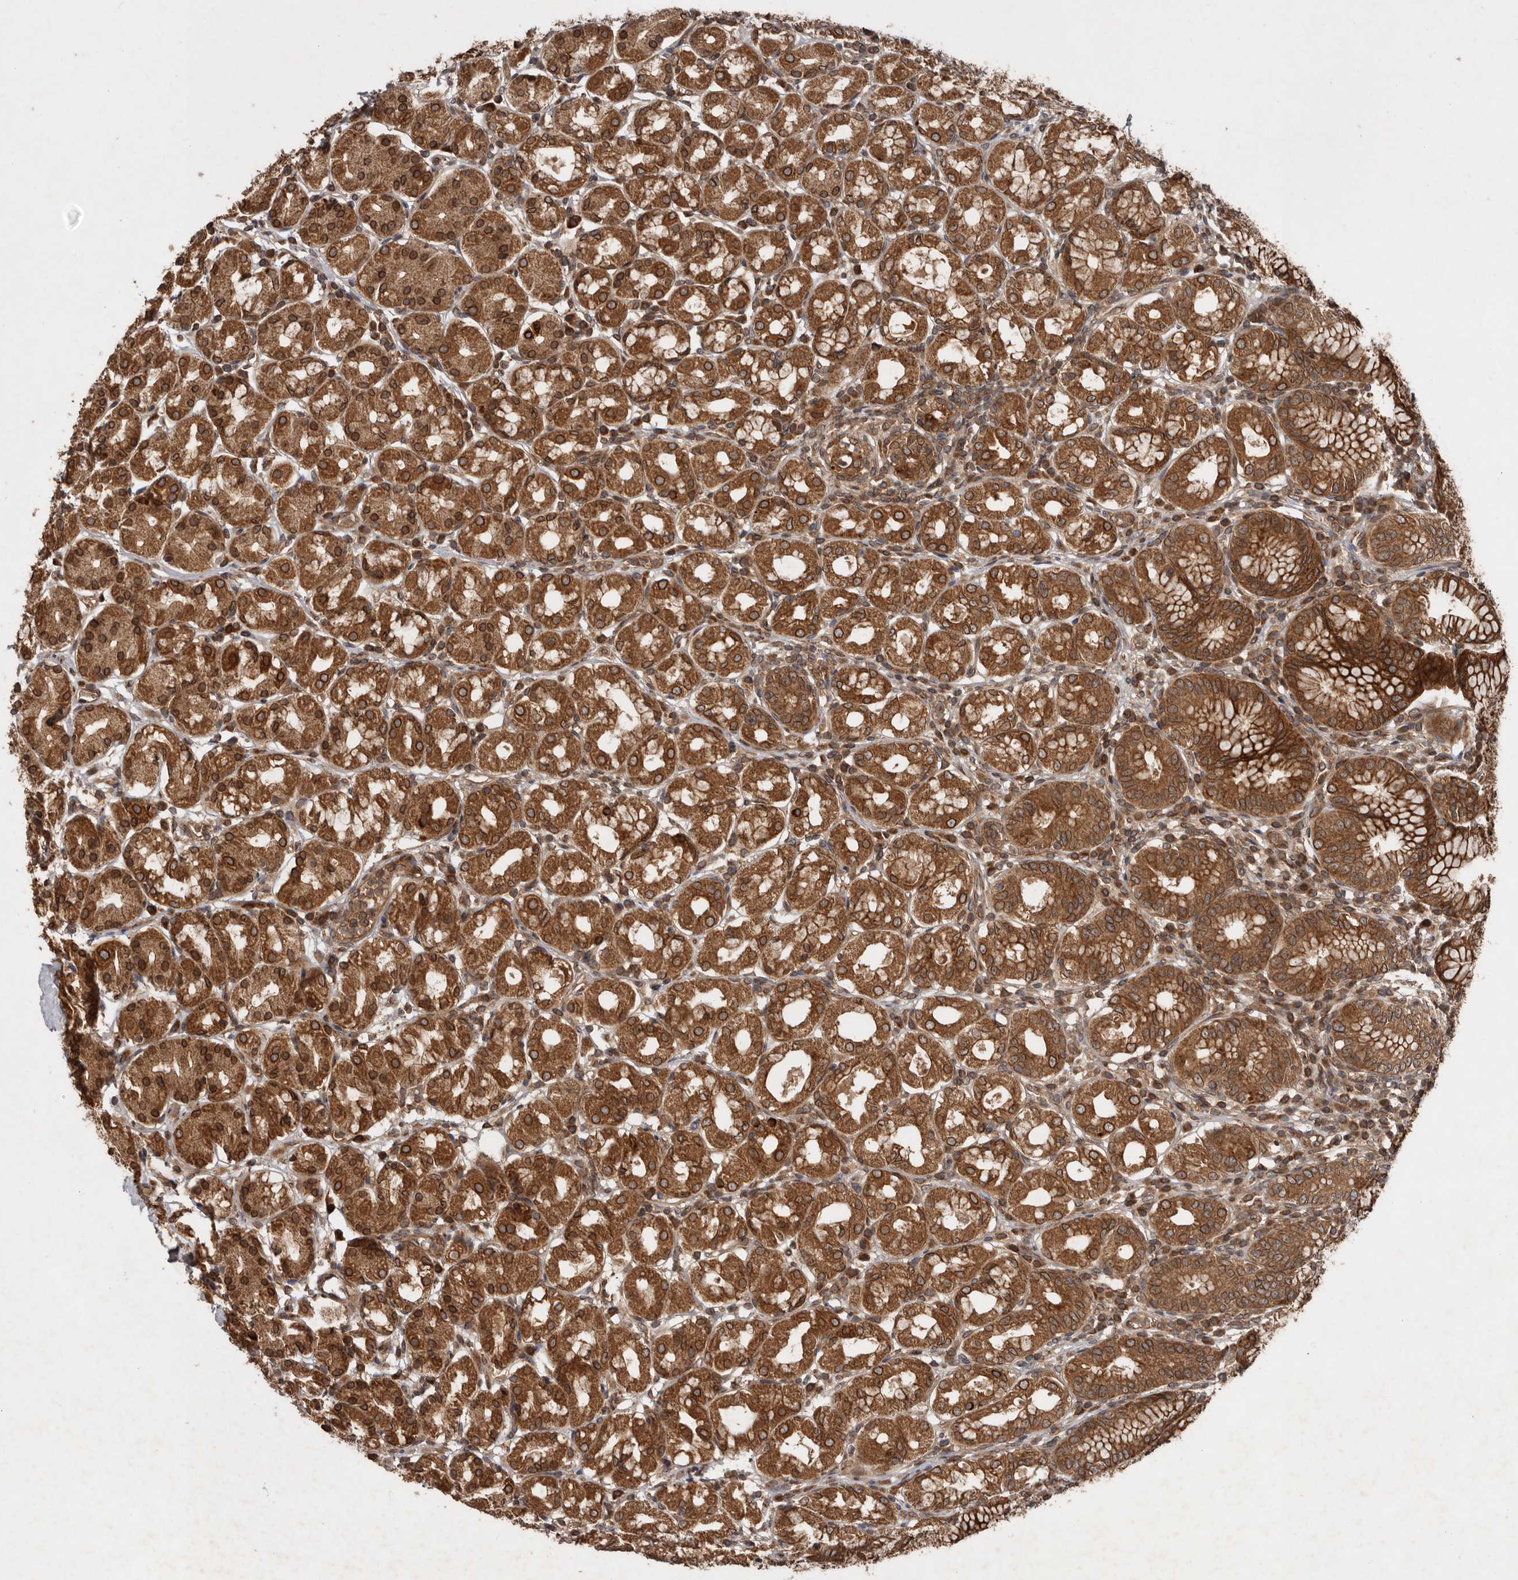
{"staining": {"intensity": "moderate", "quantity": ">75%", "location": "cytoplasmic/membranous,nuclear"}, "tissue": "stomach", "cell_type": "Glandular cells", "image_type": "normal", "snomed": [{"axis": "morphology", "description": "Normal tissue, NOS"}, {"axis": "topography", "description": "Stomach"}, {"axis": "topography", "description": "Stomach, lower"}], "caption": "Immunohistochemical staining of unremarkable stomach displays >75% levels of moderate cytoplasmic/membranous,nuclear protein positivity in about >75% of glandular cells. (DAB IHC with brightfield microscopy, high magnification).", "gene": "STK36", "patient": {"sex": "female", "age": 56}}